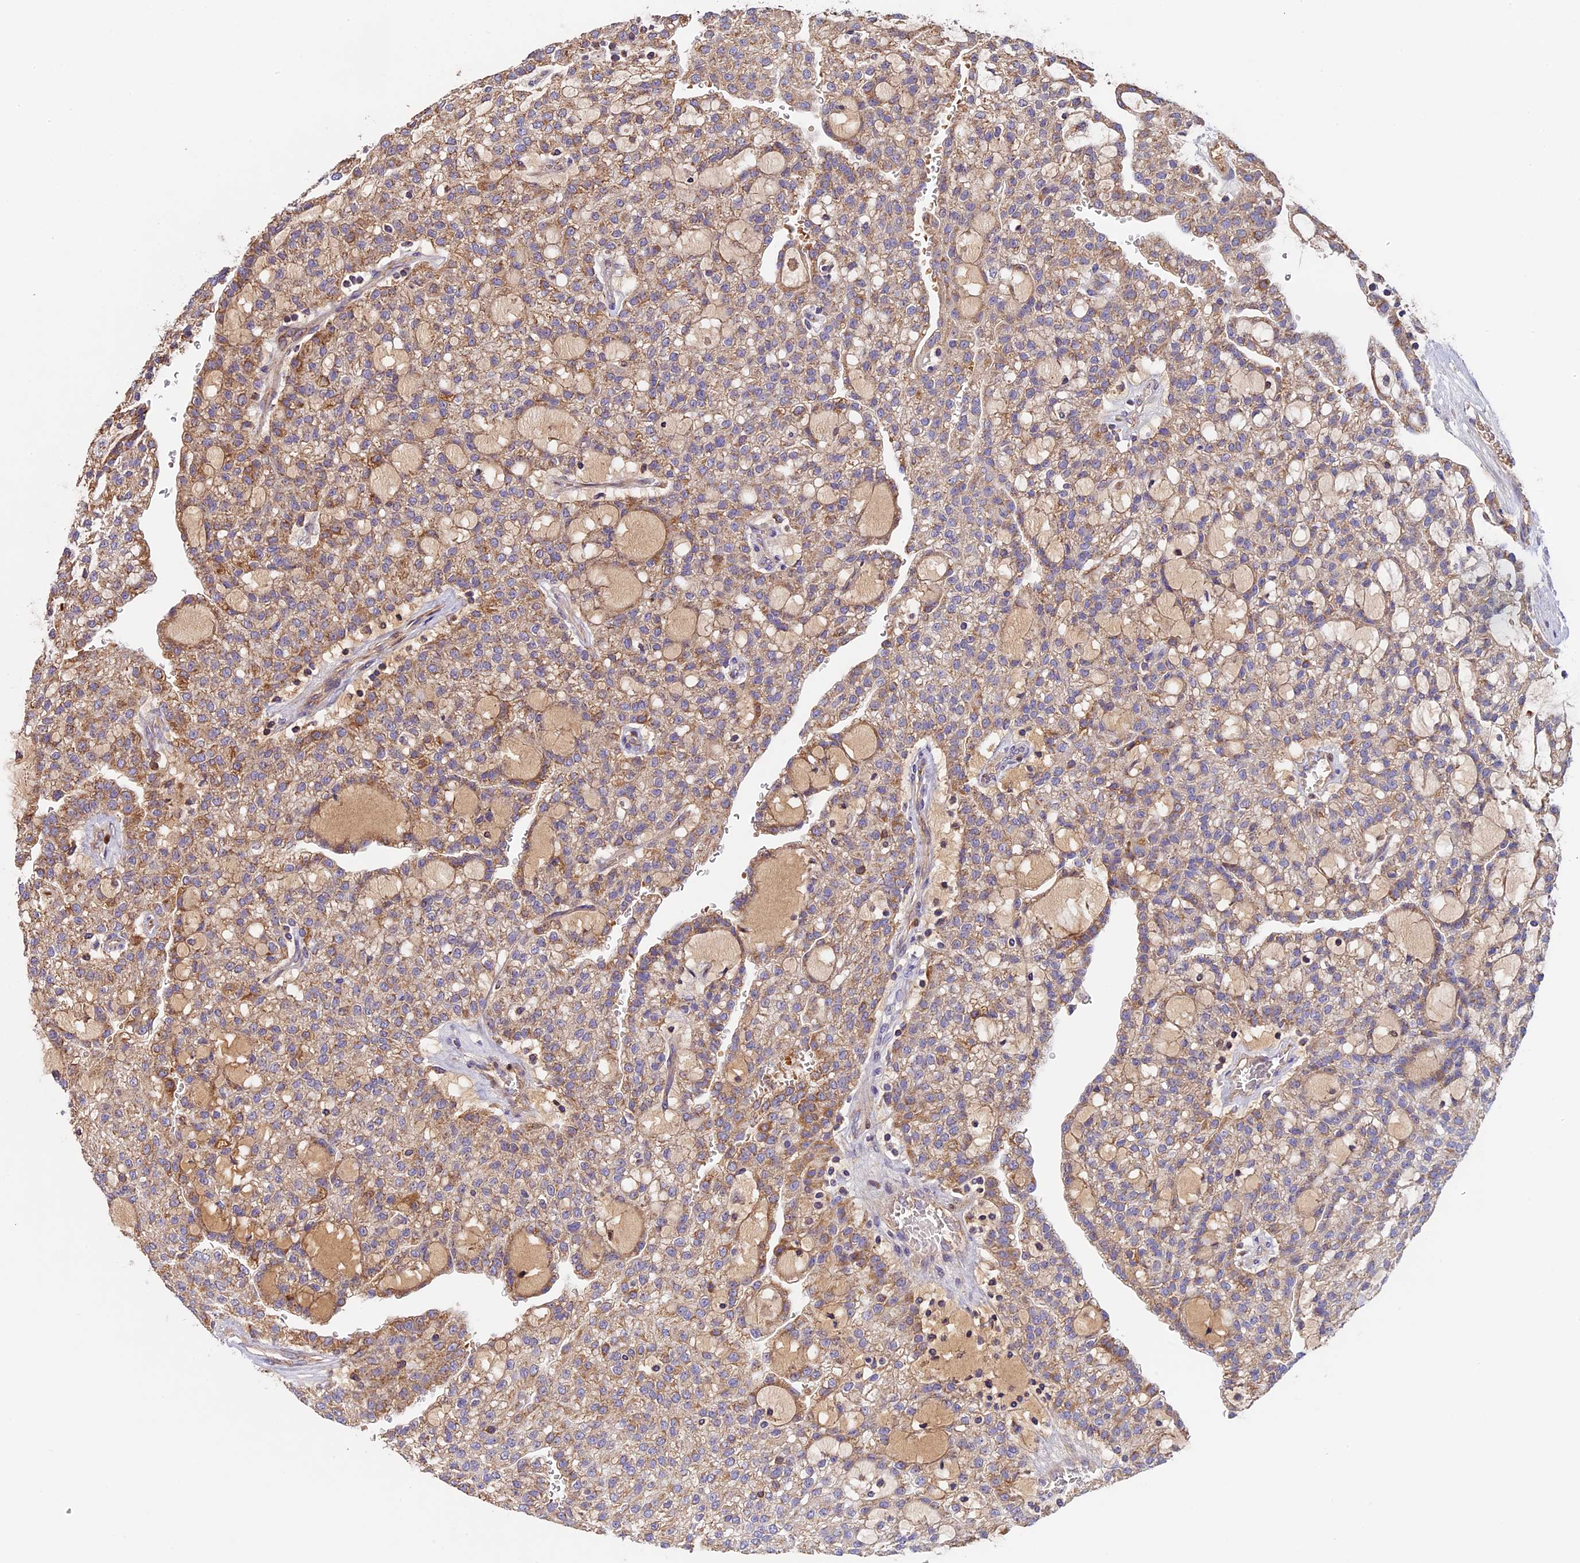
{"staining": {"intensity": "moderate", "quantity": ">75%", "location": "cytoplasmic/membranous"}, "tissue": "renal cancer", "cell_type": "Tumor cells", "image_type": "cancer", "snomed": [{"axis": "morphology", "description": "Adenocarcinoma, NOS"}, {"axis": "topography", "description": "Kidney"}], "caption": "Moderate cytoplasmic/membranous staining is present in approximately >75% of tumor cells in renal cancer.", "gene": "OCEL1", "patient": {"sex": "male", "age": 63}}